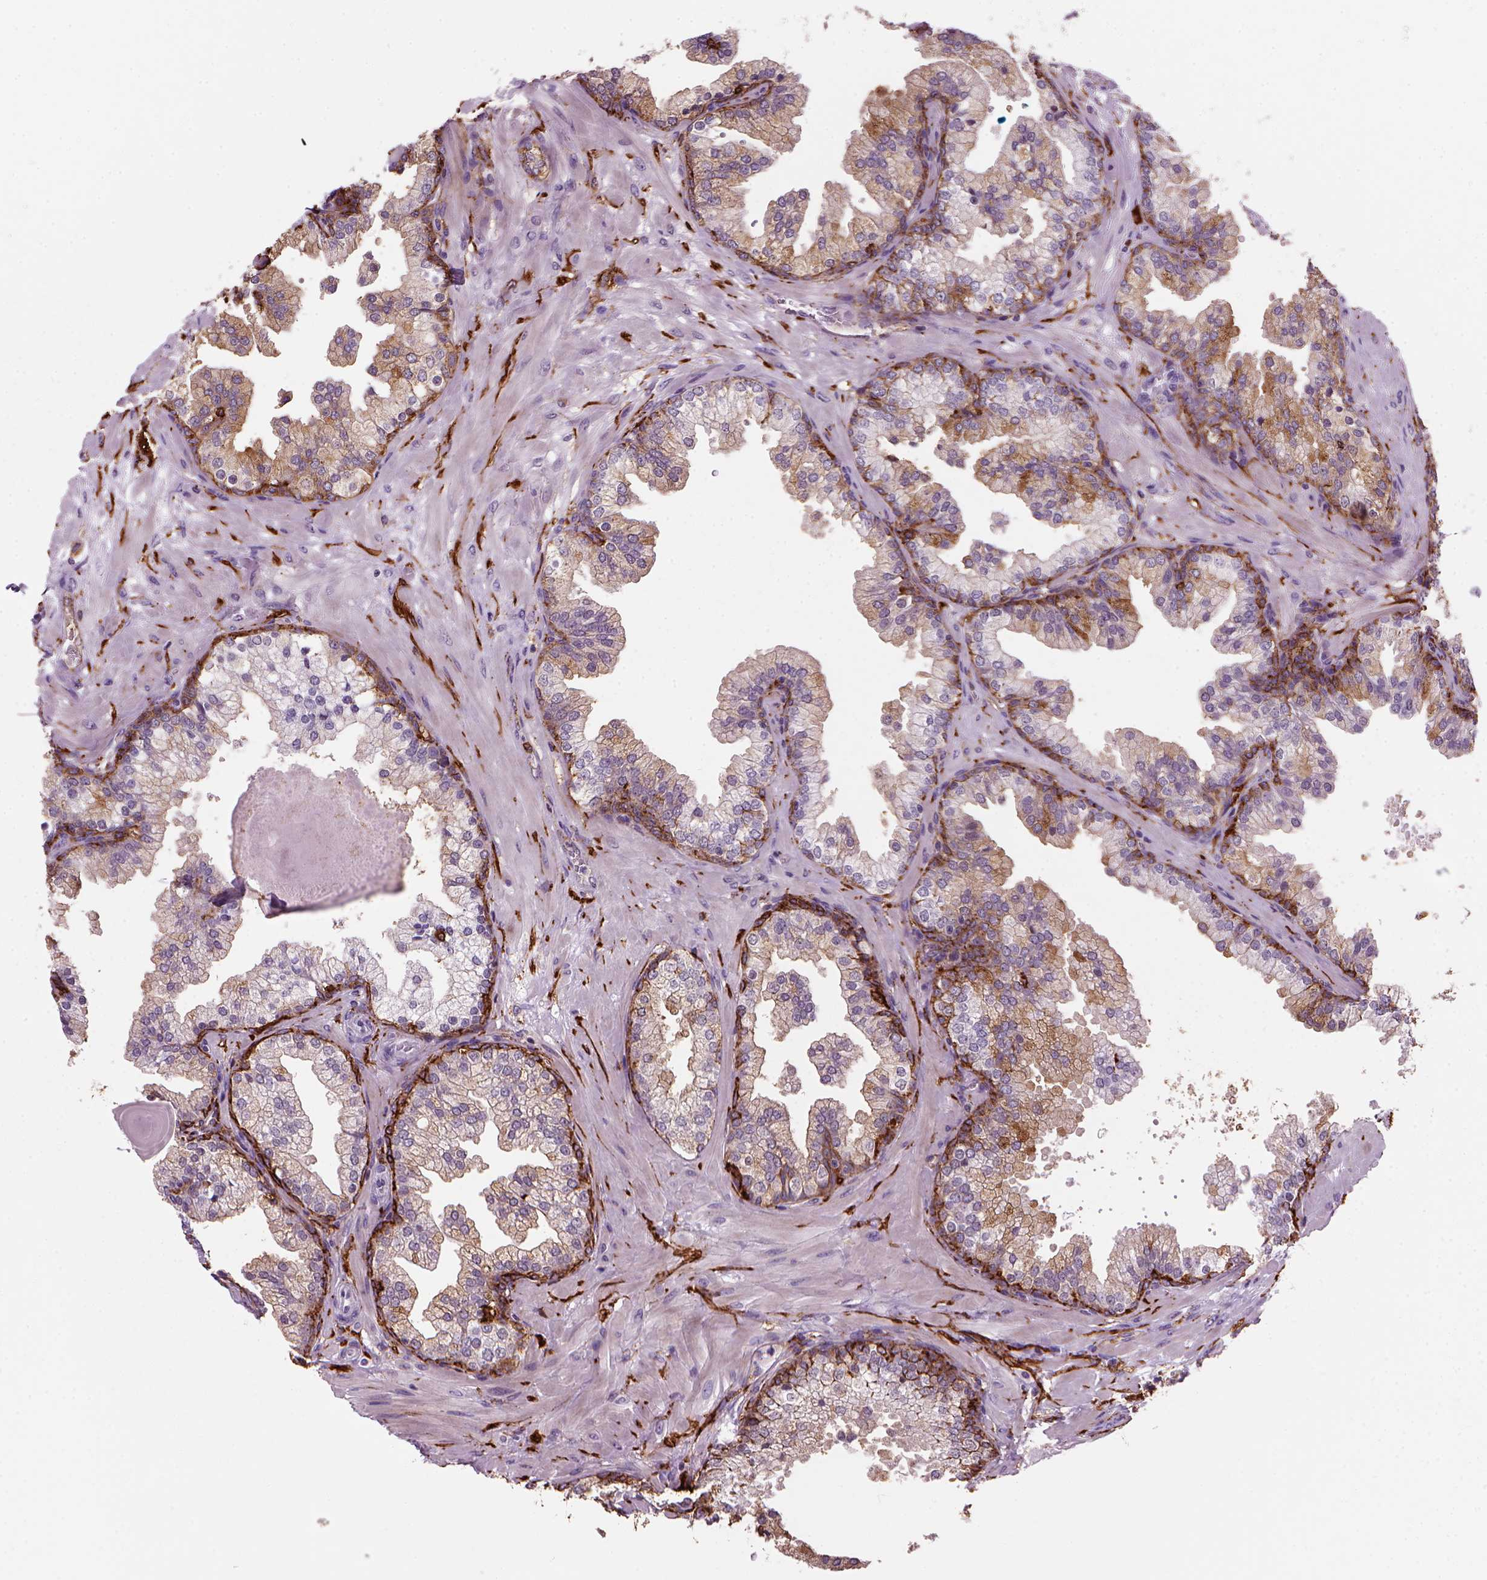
{"staining": {"intensity": "moderate", "quantity": "25%-75%", "location": "cytoplasmic/membranous"}, "tissue": "prostate", "cell_type": "Glandular cells", "image_type": "normal", "snomed": [{"axis": "morphology", "description": "Normal tissue, NOS"}, {"axis": "topography", "description": "Prostate"}, {"axis": "topography", "description": "Peripheral nerve tissue"}], "caption": "A high-resolution photomicrograph shows IHC staining of normal prostate, which shows moderate cytoplasmic/membranous positivity in about 25%-75% of glandular cells.", "gene": "MARCKS", "patient": {"sex": "male", "age": 61}}